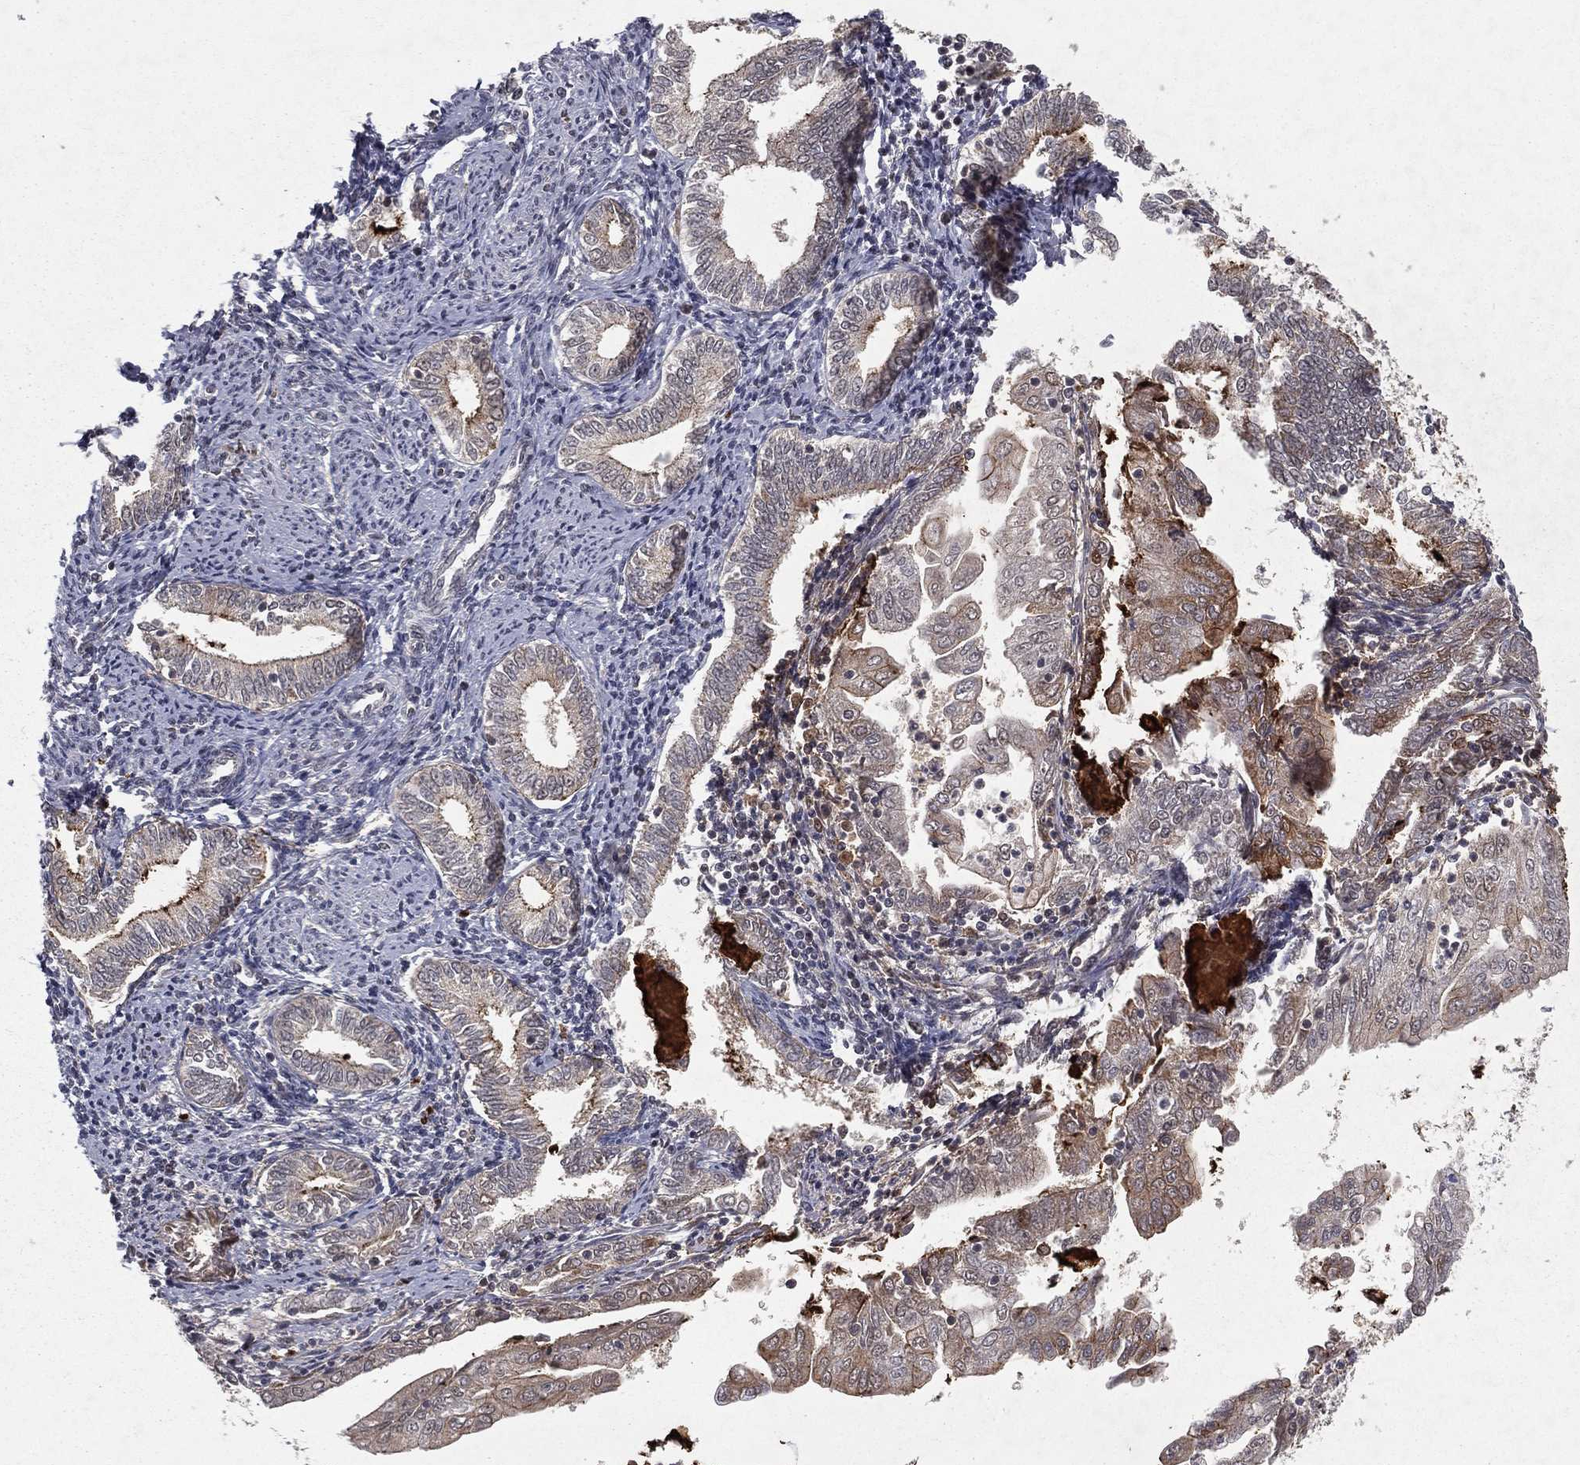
{"staining": {"intensity": "moderate", "quantity": "<25%", "location": "cytoplasmic/membranous"}, "tissue": "endometrial cancer", "cell_type": "Tumor cells", "image_type": "cancer", "snomed": [{"axis": "morphology", "description": "Adenocarcinoma, NOS"}, {"axis": "topography", "description": "Endometrium"}], "caption": "Immunohistochemistry (IHC) photomicrograph of neoplastic tissue: endometrial cancer stained using immunohistochemistry (IHC) shows low levels of moderate protein expression localized specifically in the cytoplasmic/membranous of tumor cells, appearing as a cytoplasmic/membranous brown color.", "gene": "ZDHHC15", "patient": {"sex": "female", "age": 56}}